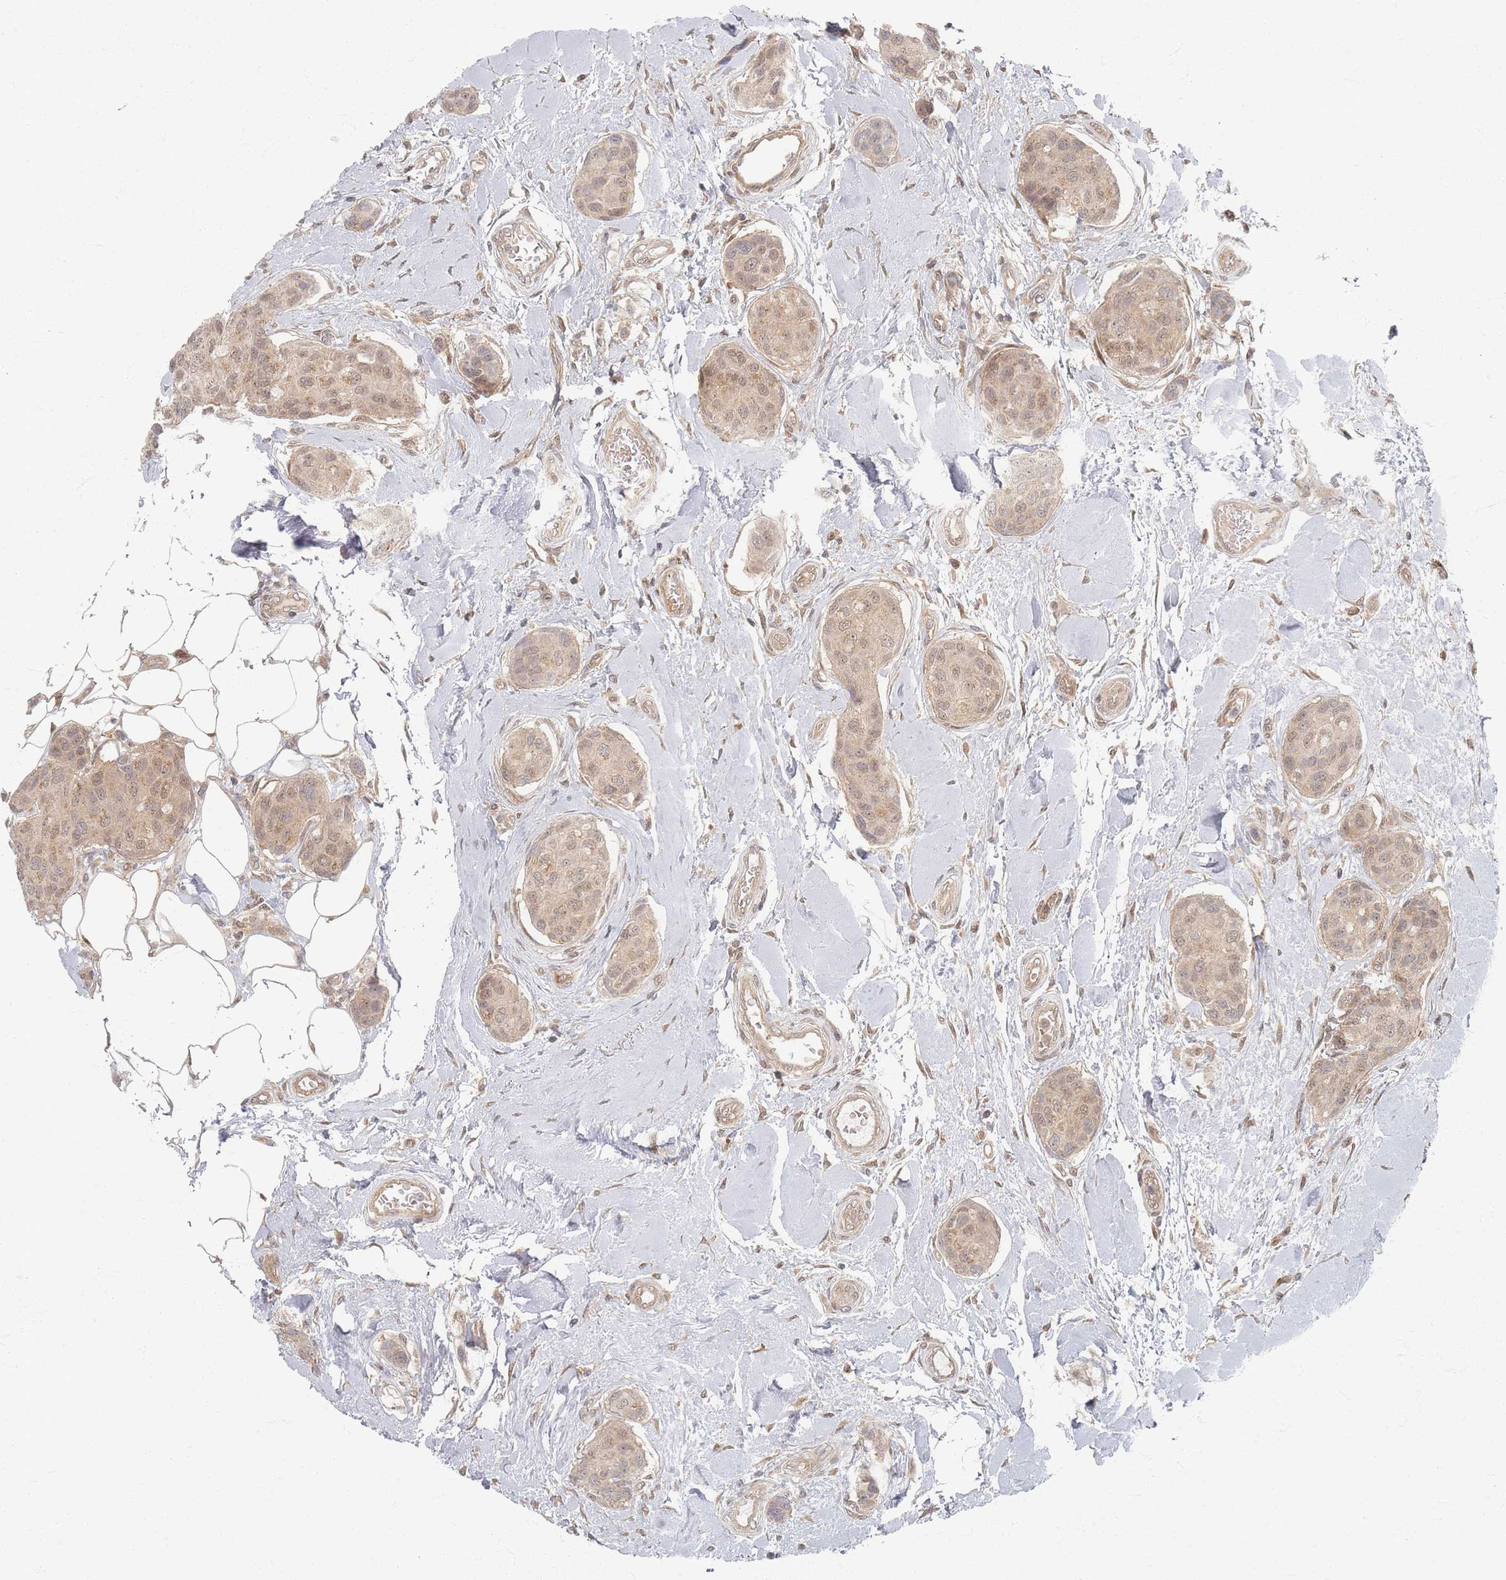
{"staining": {"intensity": "weak", "quantity": ">75%", "location": "cytoplasmic/membranous,nuclear"}, "tissue": "breast cancer", "cell_type": "Tumor cells", "image_type": "cancer", "snomed": [{"axis": "morphology", "description": "Duct carcinoma"}, {"axis": "topography", "description": "Breast"}, {"axis": "topography", "description": "Lymph node"}], "caption": "This photomicrograph demonstrates immunohistochemistry (IHC) staining of human breast intraductal carcinoma, with low weak cytoplasmic/membranous and nuclear staining in approximately >75% of tumor cells.", "gene": "PSMD9", "patient": {"sex": "female", "age": 80}}